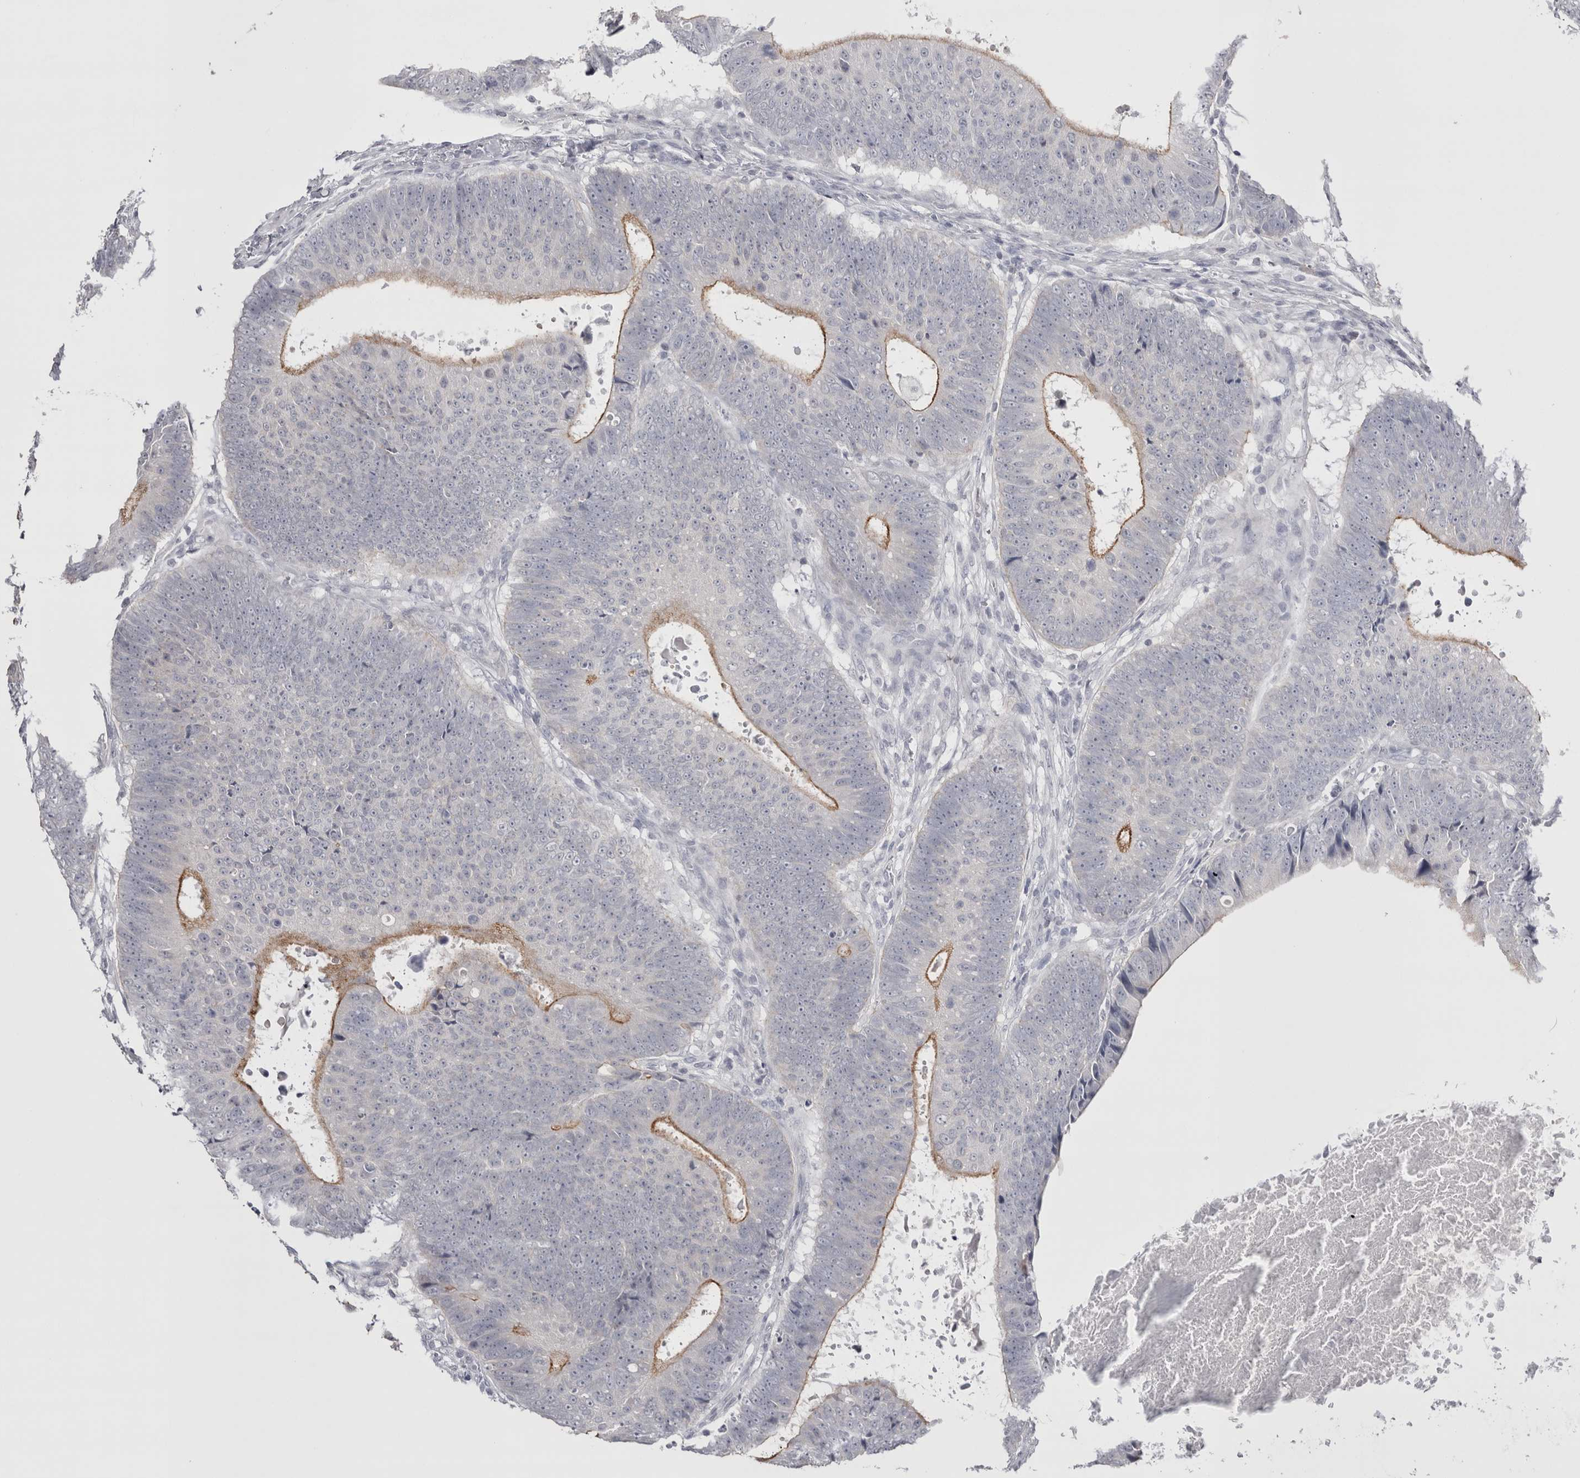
{"staining": {"intensity": "moderate", "quantity": "<25%", "location": "cytoplasmic/membranous"}, "tissue": "colorectal cancer", "cell_type": "Tumor cells", "image_type": "cancer", "snomed": [{"axis": "morphology", "description": "Adenocarcinoma, NOS"}, {"axis": "topography", "description": "Colon"}], "caption": "Immunohistochemistry (IHC) (DAB (3,3'-diaminobenzidine)) staining of colorectal cancer exhibits moderate cytoplasmic/membranous protein expression in about <25% of tumor cells. (IHC, brightfield microscopy, high magnification).", "gene": "FNDC8", "patient": {"sex": "male", "age": 56}}